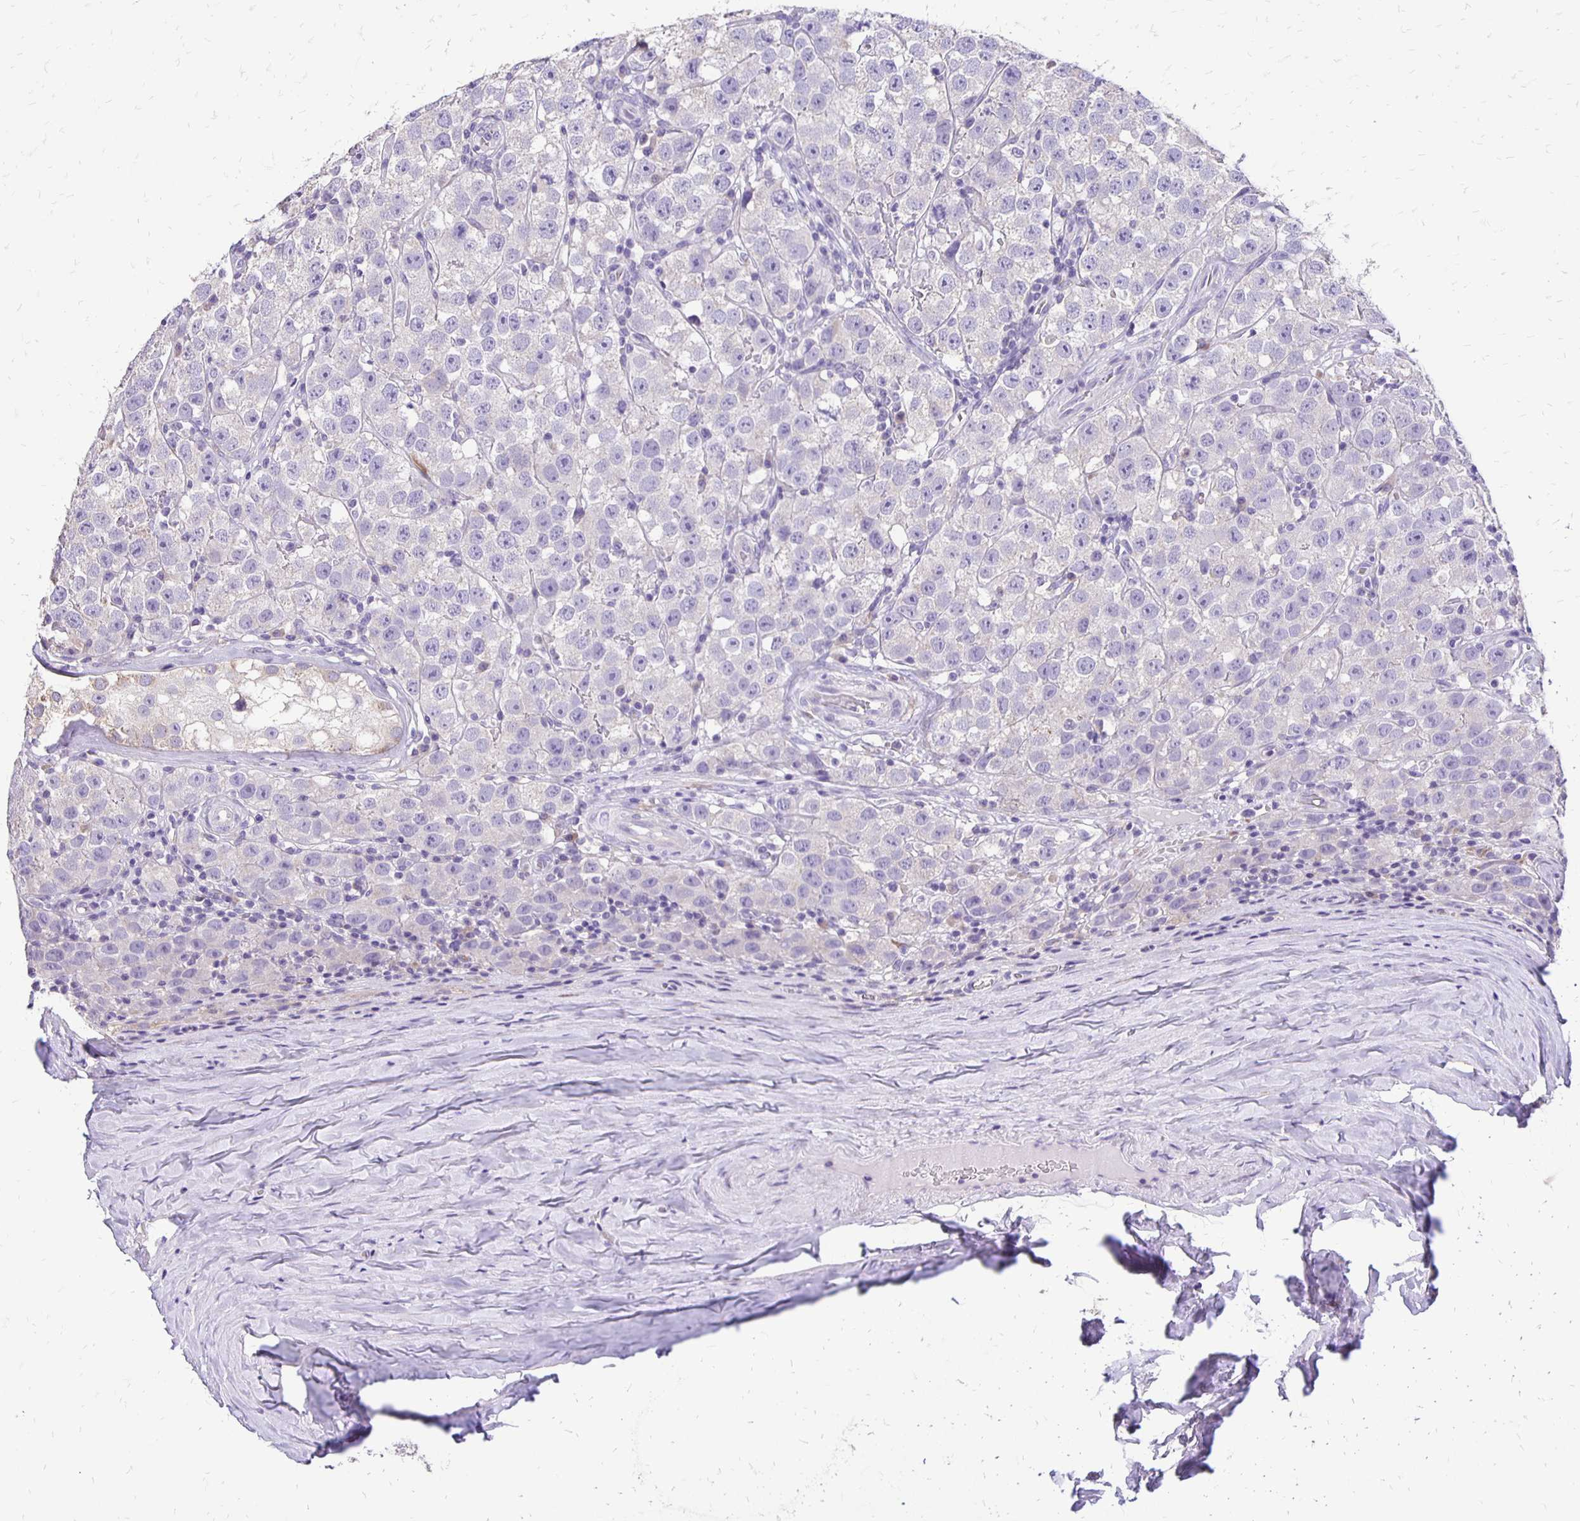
{"staining": {"intensity": "negative", "quantity": "none", "location": "none"}, "tissue": "testis cancer", "cell_type": "Tumor cells", "image_type": "cancer", "snomed": [{"axis": "morphology", "description": "Seminoma, NOS"}, {"axis": "topography", "description": "Testis"}], "caption": "Testis cancer was stained to show a protein in brown. There is no significant positivity in tumor cells. (DAB IHC, high magnification).", "gene": "ANKRD45", "patient": {"sex": "male", "age": 34}}